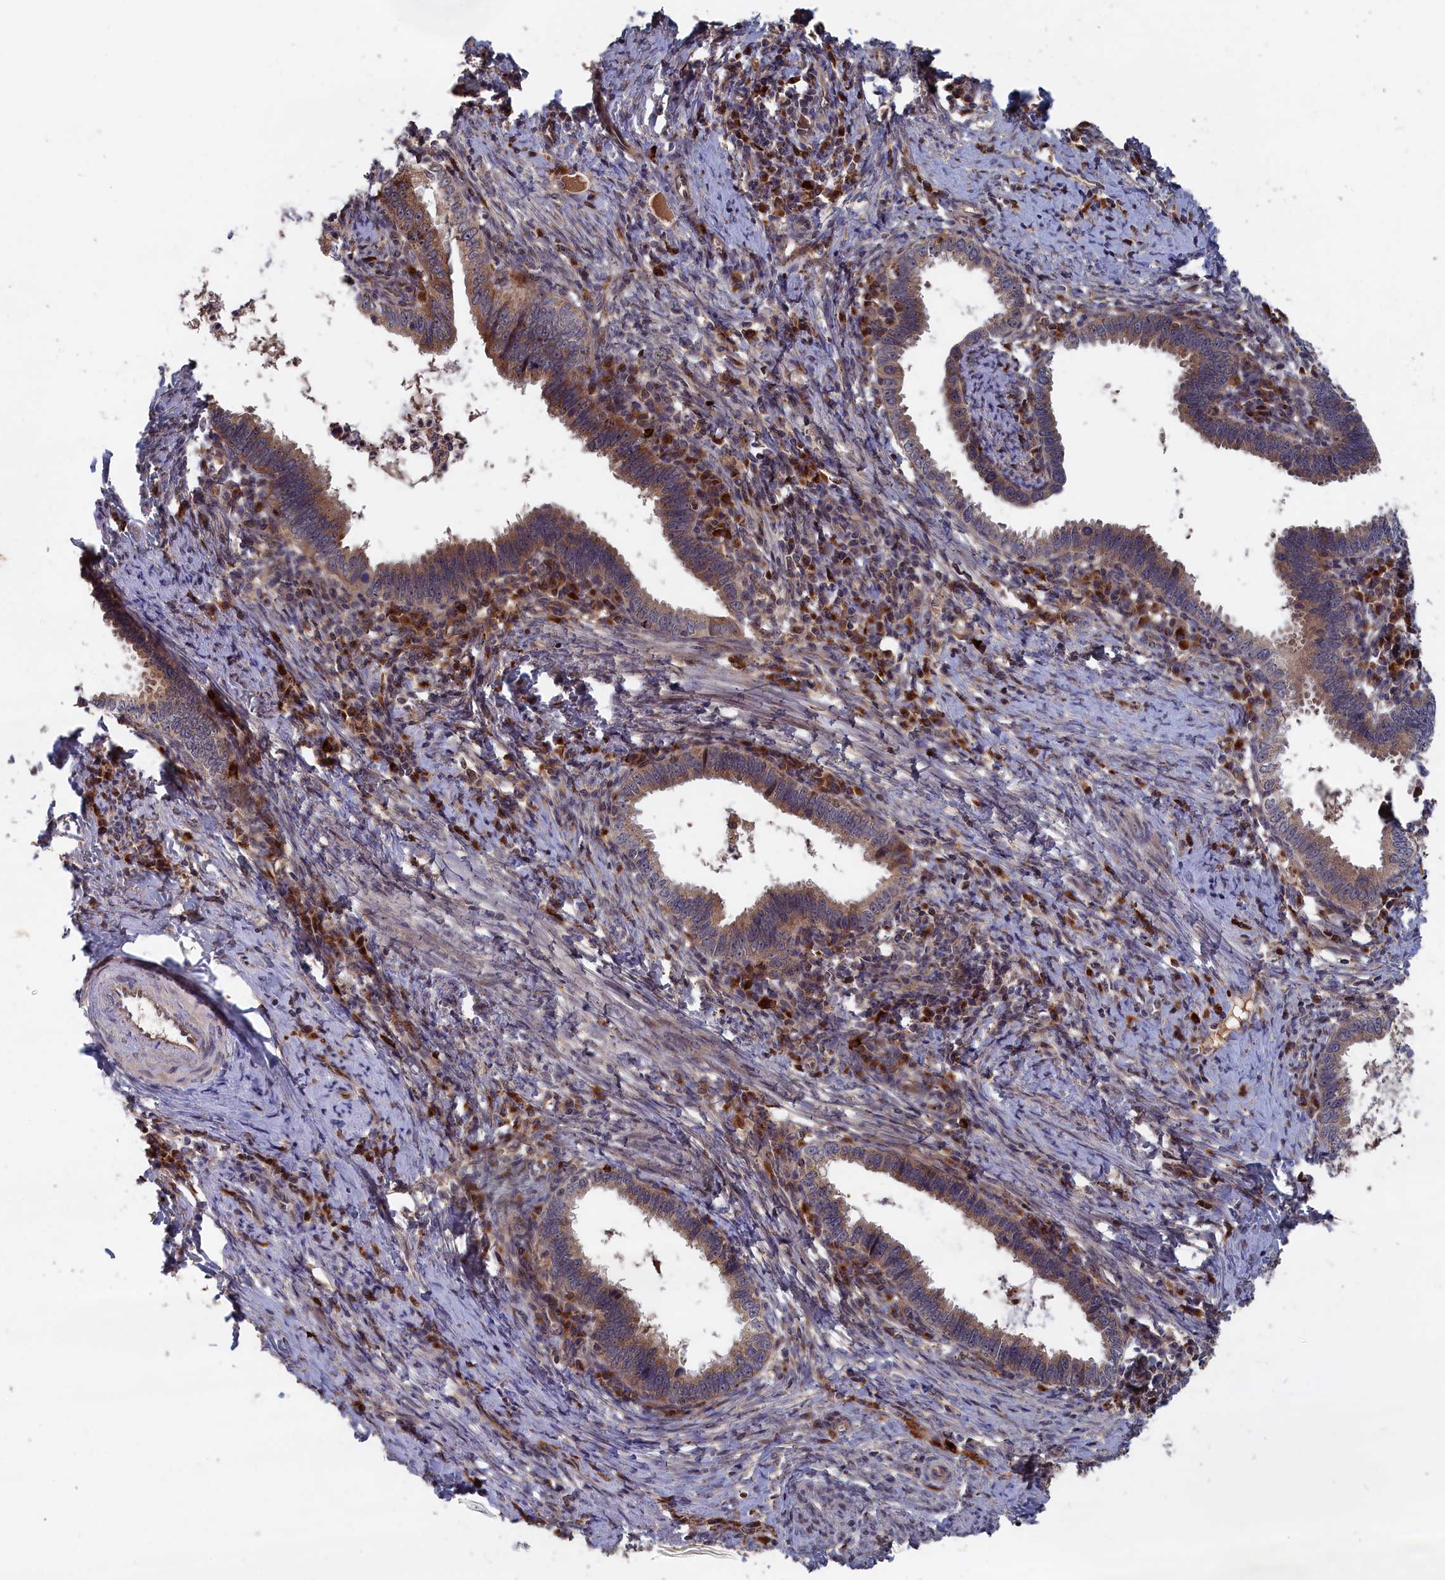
{"staining": {"intensity": "moderate", "quantity": ">75%", "location": "cytoplasmic/membranous"}, "tissue": "cervical cancer", "cell_type": "Tumor cells", "image_type": "cancer", "snomed": [{"axis": "morphology", "description": "Adenocarcinoma, NOS"}, {"axis": "topography", "description": "Cervix"}], "caption": "IHC histopathology image of neoplastic tissue: human adenocarcinoma (cervical) stained using immunohistochemistry reveals medium levels of moderate protein expression localized specifically in the cytoplasmic/membranous of tumor cells, appearing as a cytoplasmic/membranous brown color.", "gene": "TRAPPC2L", "patient": {"sex": "female", "age": 36}}